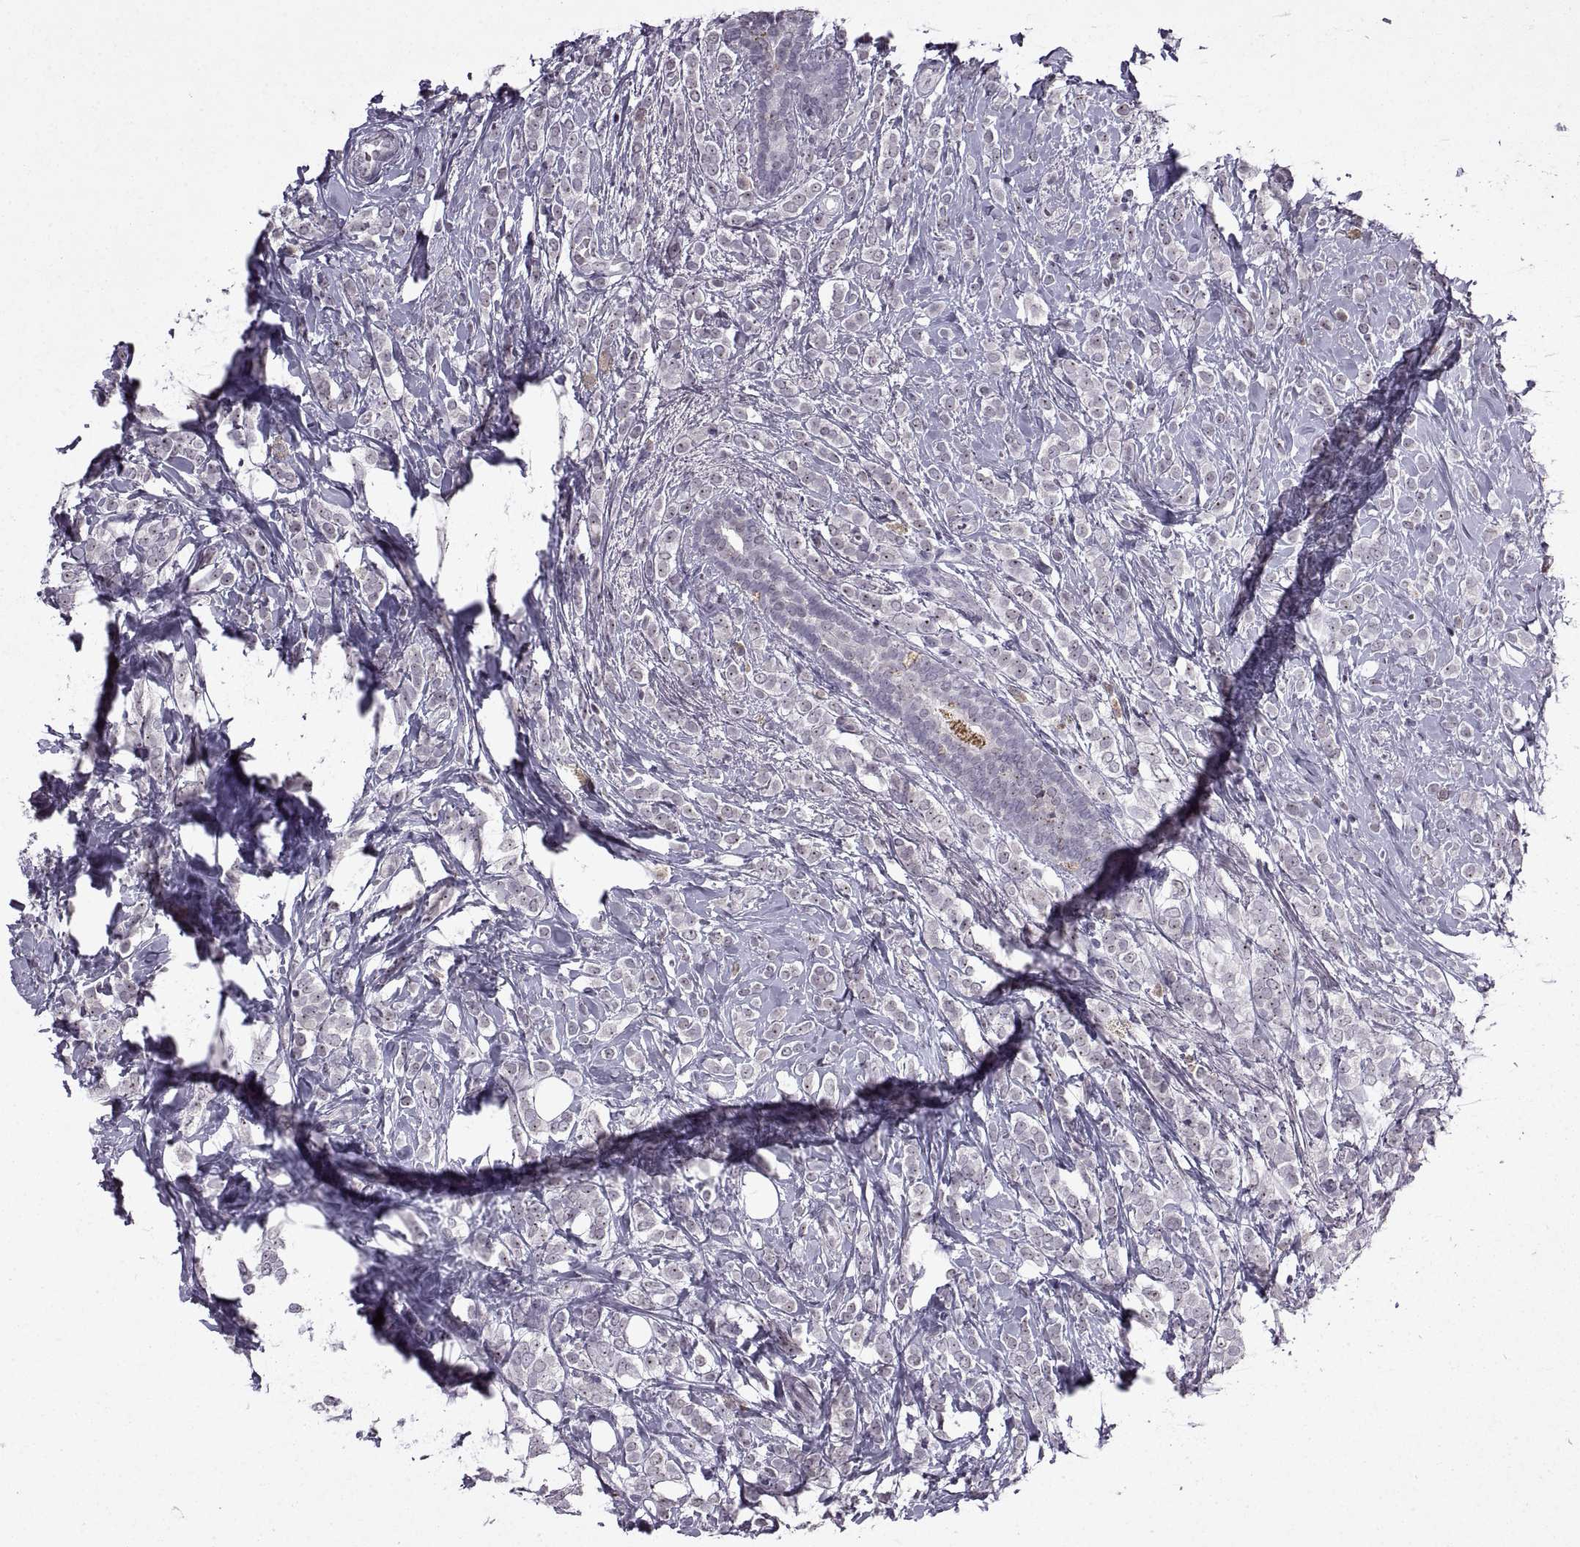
{"staining": {"intensity": "weak", "quantity": "25%-75%", "location": "nuclear"}, "tissue": "breast cancer", "cell_type": "Tumor cells", "image_type": "cancer", "snomed": [{"axis": "morphology", "description": "Lobular carcinoma"}, {"axis": "topography", "description": "Breast"}], "caption": "Immunohistochemical staining of human breast cancer displays low levels of weak nuclear protein expression in approximately 25%-75% of tumor cells.", "gene": "SINHCAF", "patient": {"sex": "female", "age": 49}}